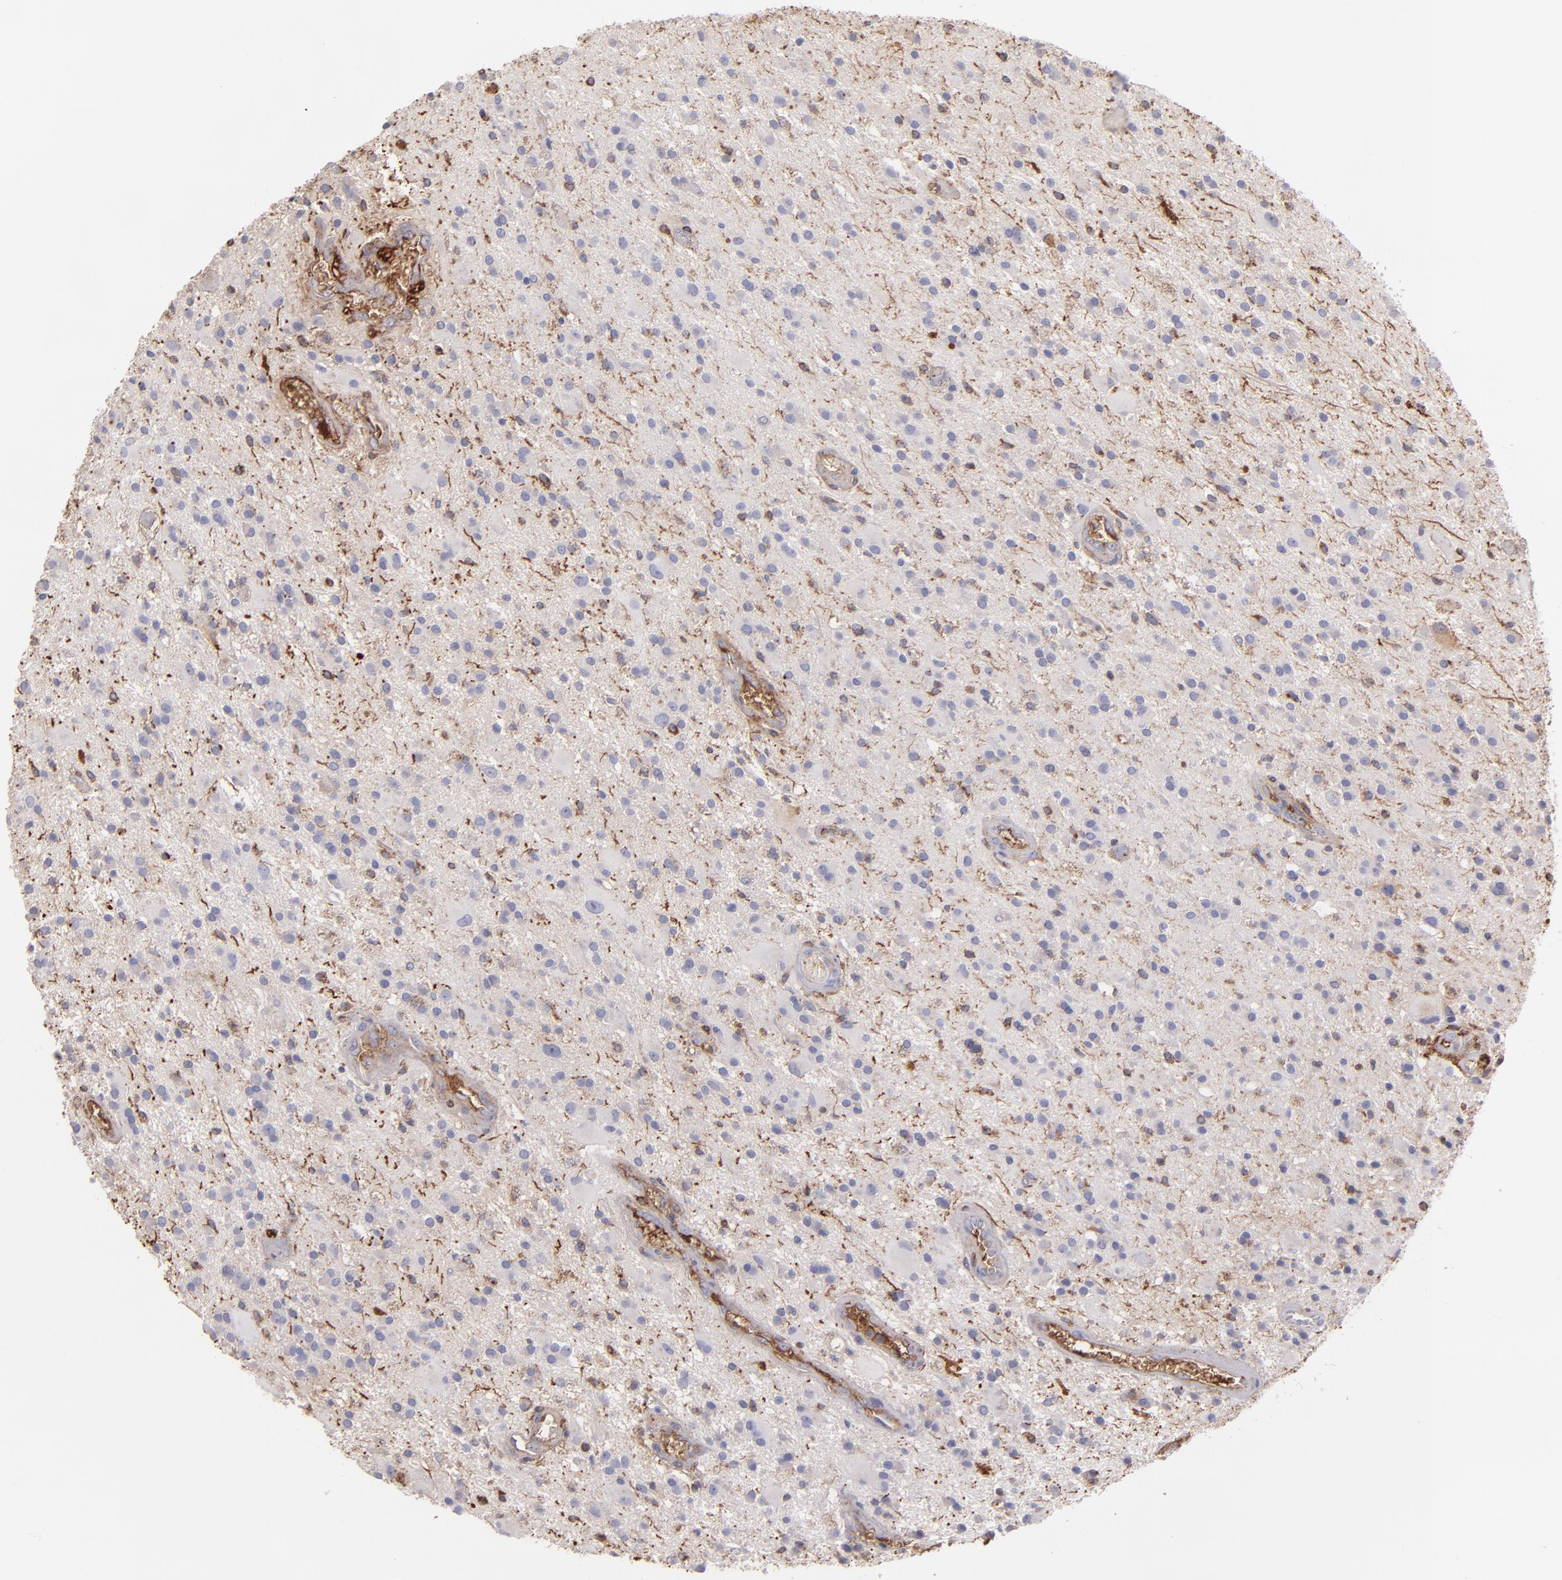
{"staining": {"intensity": "negative", "quantity": "none", "location": "none"}, "tissue": "glioma", "cell_type": "Tumor cells", "image_type": "cancer", "snomed": [{"axis": "morphology", "description": "Glioma, malignant, Low grade"}, {"axis": "topography", "description": "Brain"}], "caption": "High power microscopy histopathology image of an immunohistochemistry histopathology image of glioma, revealing no significant positivity in tumor cells.", "gene": "C1QA", "patient": {"sex": "male", "age": 58}}